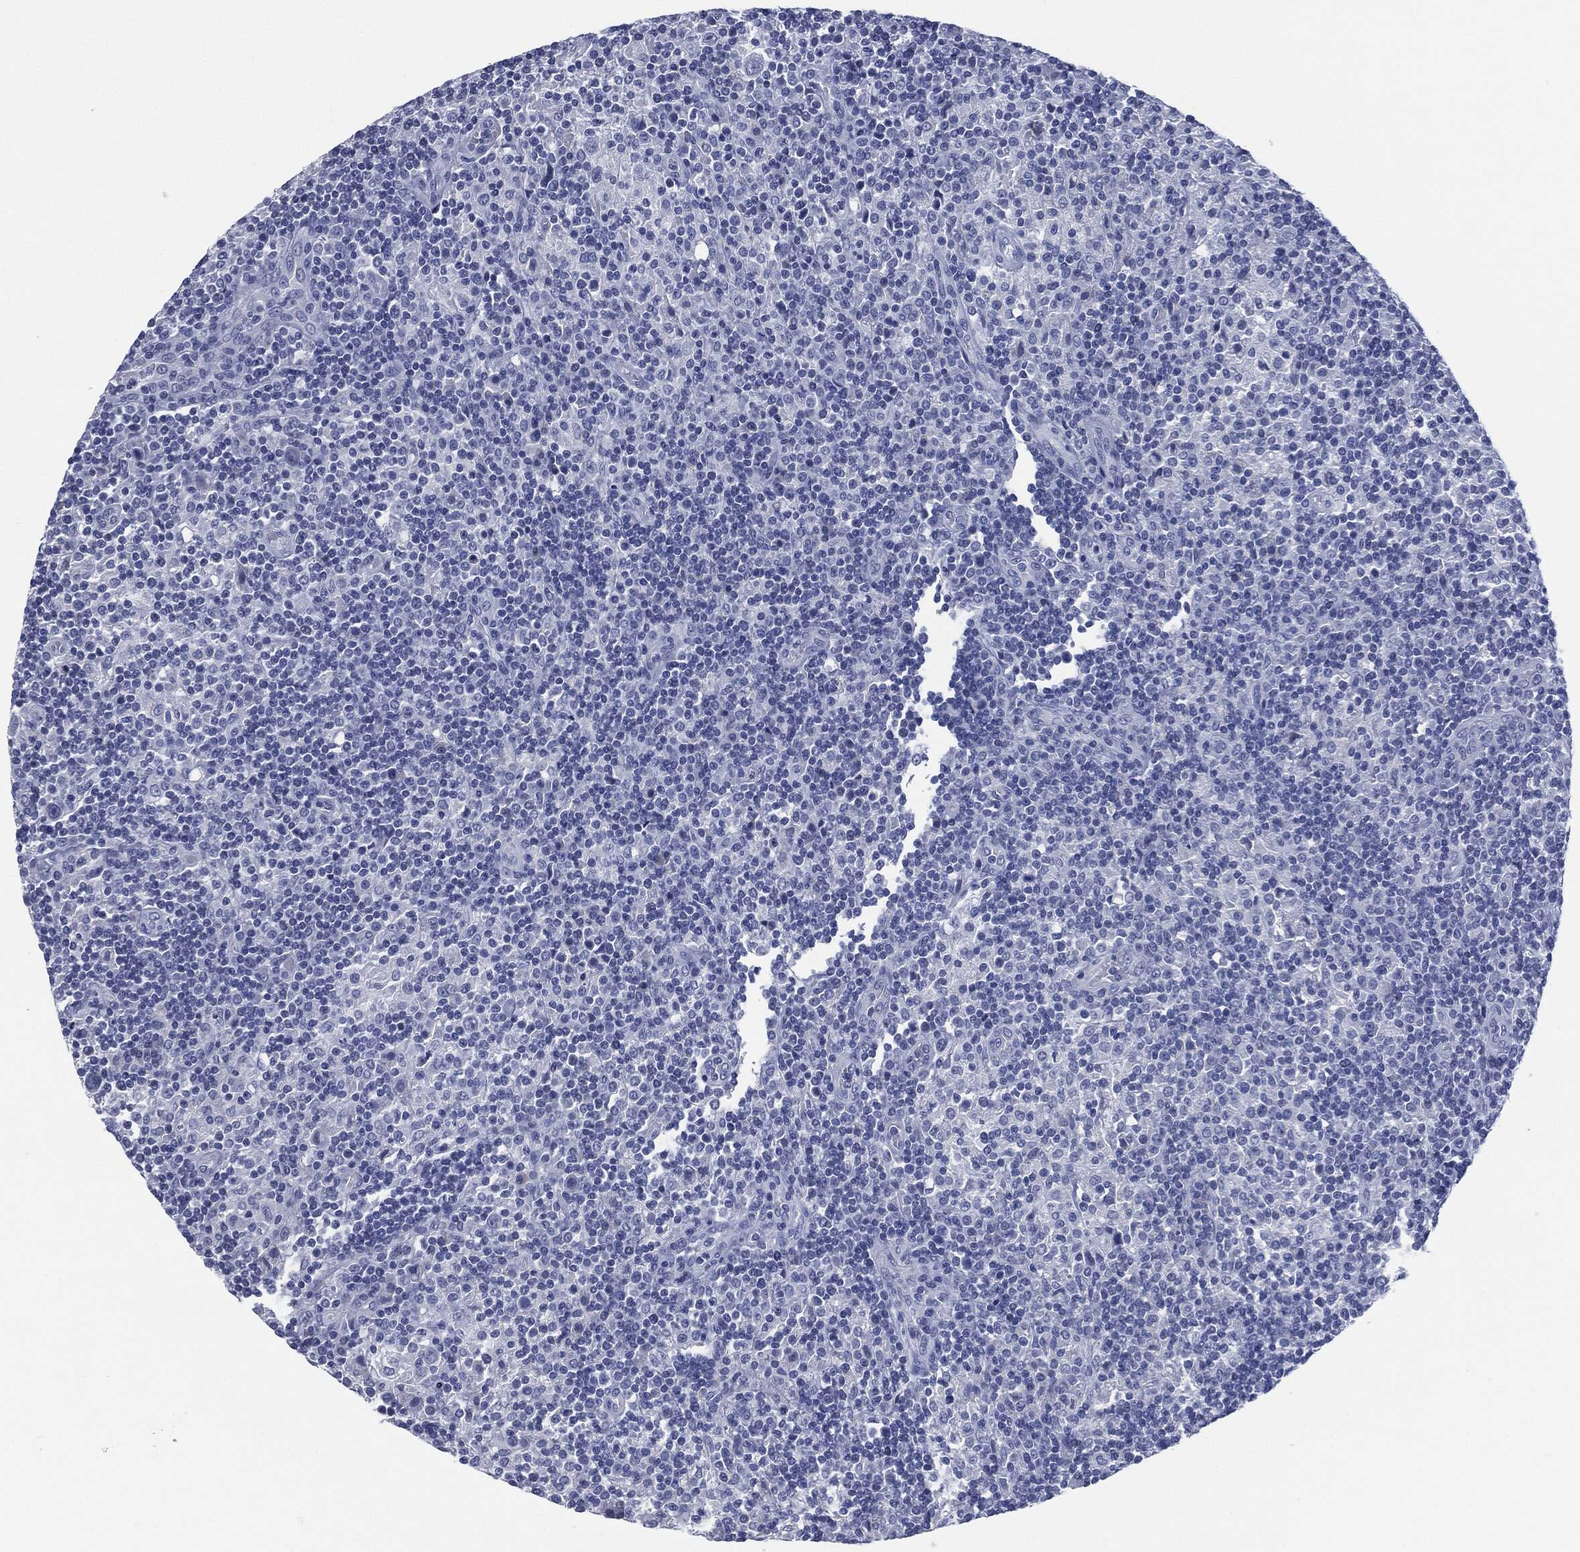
{"staining": {"intensity": "negative", "quantity": "none", "location": "none"}, "tissue": "lymphoma", "cell_type": "Tumor cells", "image_type": "cancer", "snomed": [{"axis": "morphology", "description": "Hodgkin's disease, NOS"}, {"axis": "topography", "description": "Lymph node"}], "caption": "DAB (3,3'-diaminobenzidine) immunohistochemical staining of human Hodgkin's disease reveals no significant staining in tumor cells. (Stains: DAB (3,3'-diaminobenzidine) IHC with hematoxylin counter stain, Microscopy: brightfield microscopy at high magnification).", "gene": "MUC16", "patient": {"sex": "male", "age": 70}}